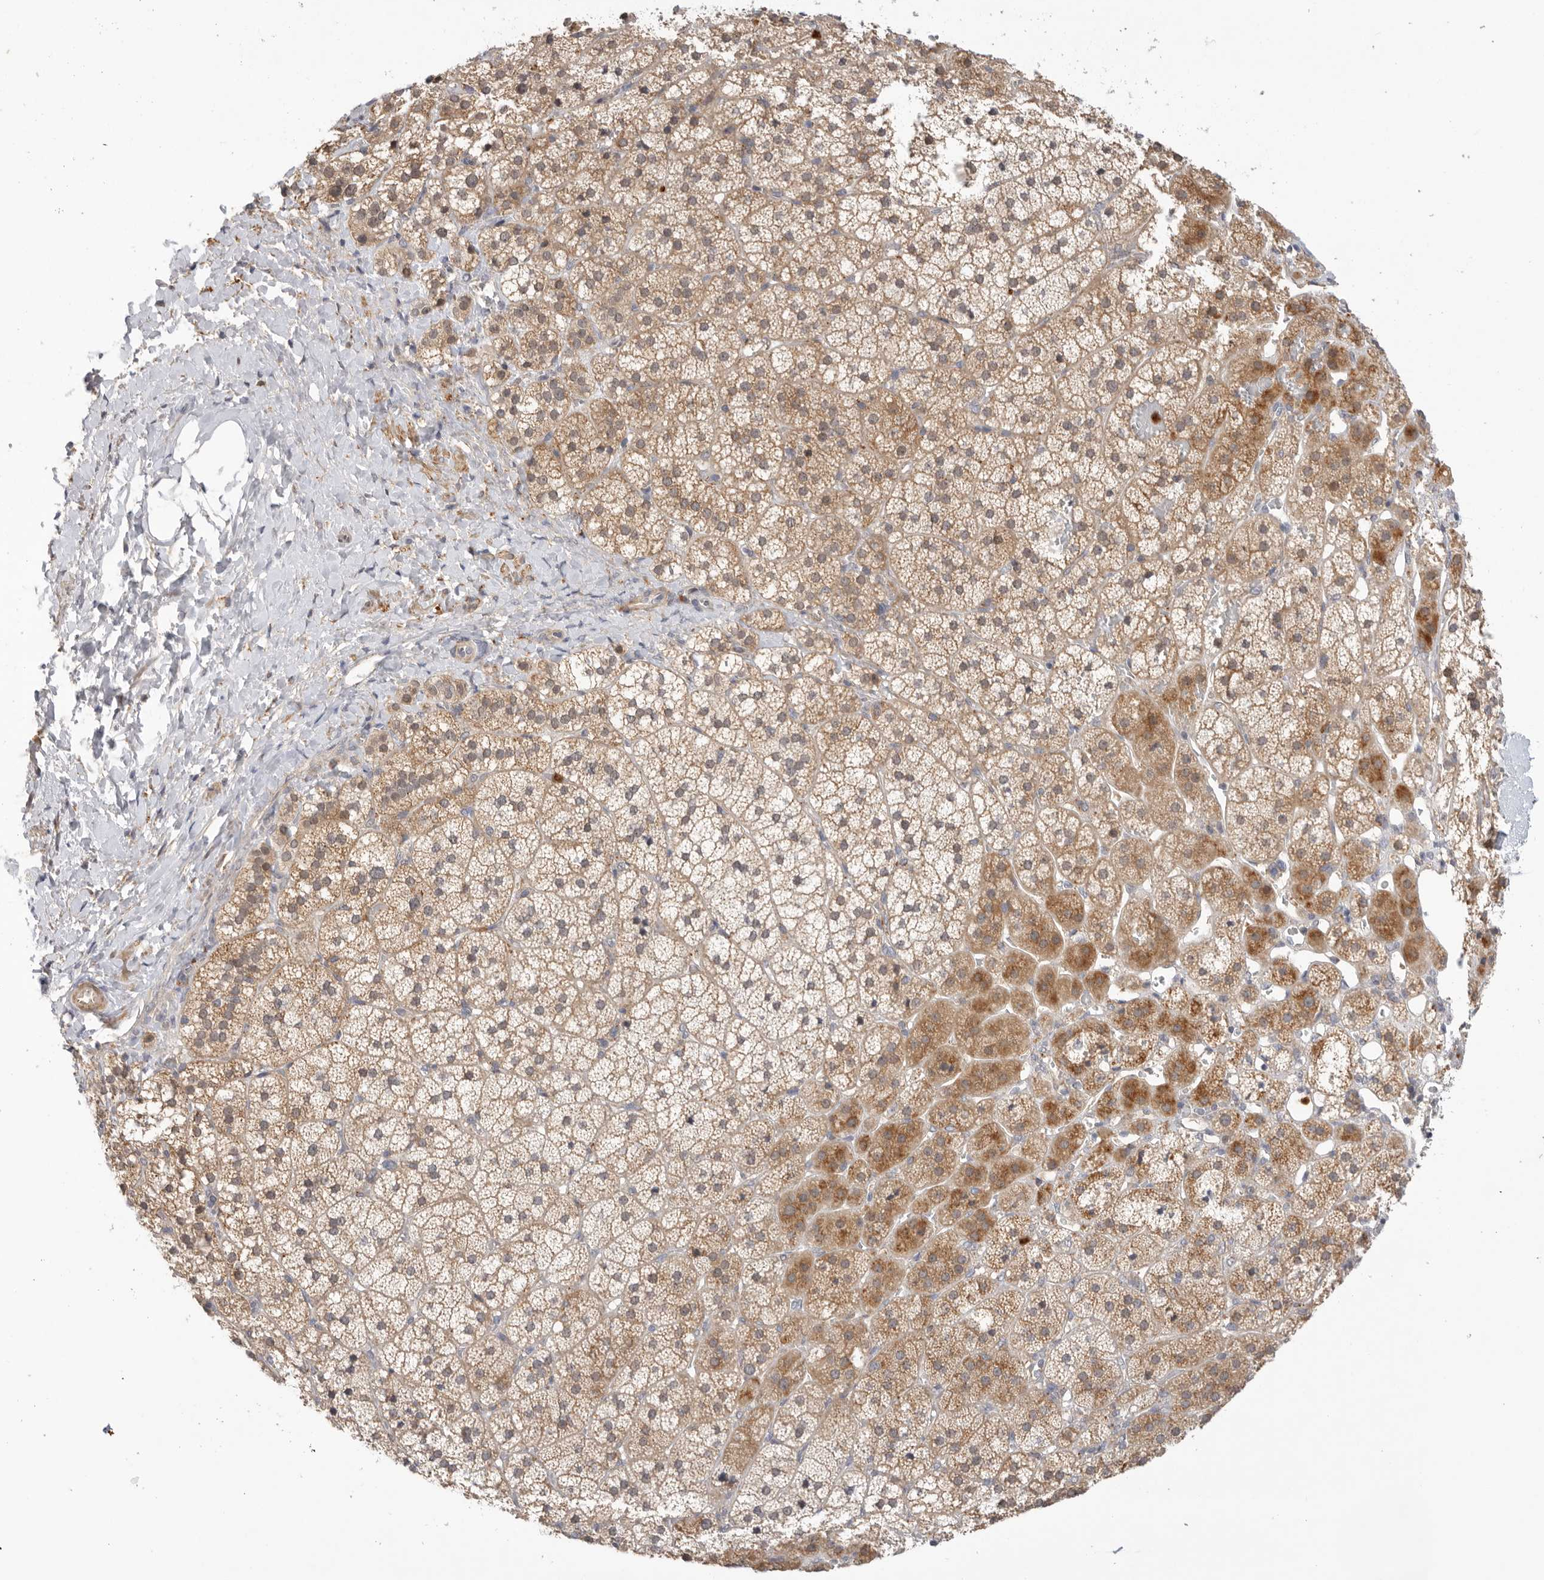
{"staining": {"intensity": "moderate", "quantity": ">75%", "location": "cytoplasmic/membranous"}, "tissue": "adrenal gland", "cell_type": "Glandular cells", "image_type": "normal", "snomed": [{"axis": "morphology", "description": "Normal tissue, NOS"}, {"axis": "topography", "description": "Adrenal gland"}], "caption": "The image exhibits immunohistochemical staining of normal adrenal gland. There is moderate cytoplasmic/membranous positivity is present in about >75% of glandular cells.", "gene": "GNE", "patient": {"sex": "female", "age": 44}}